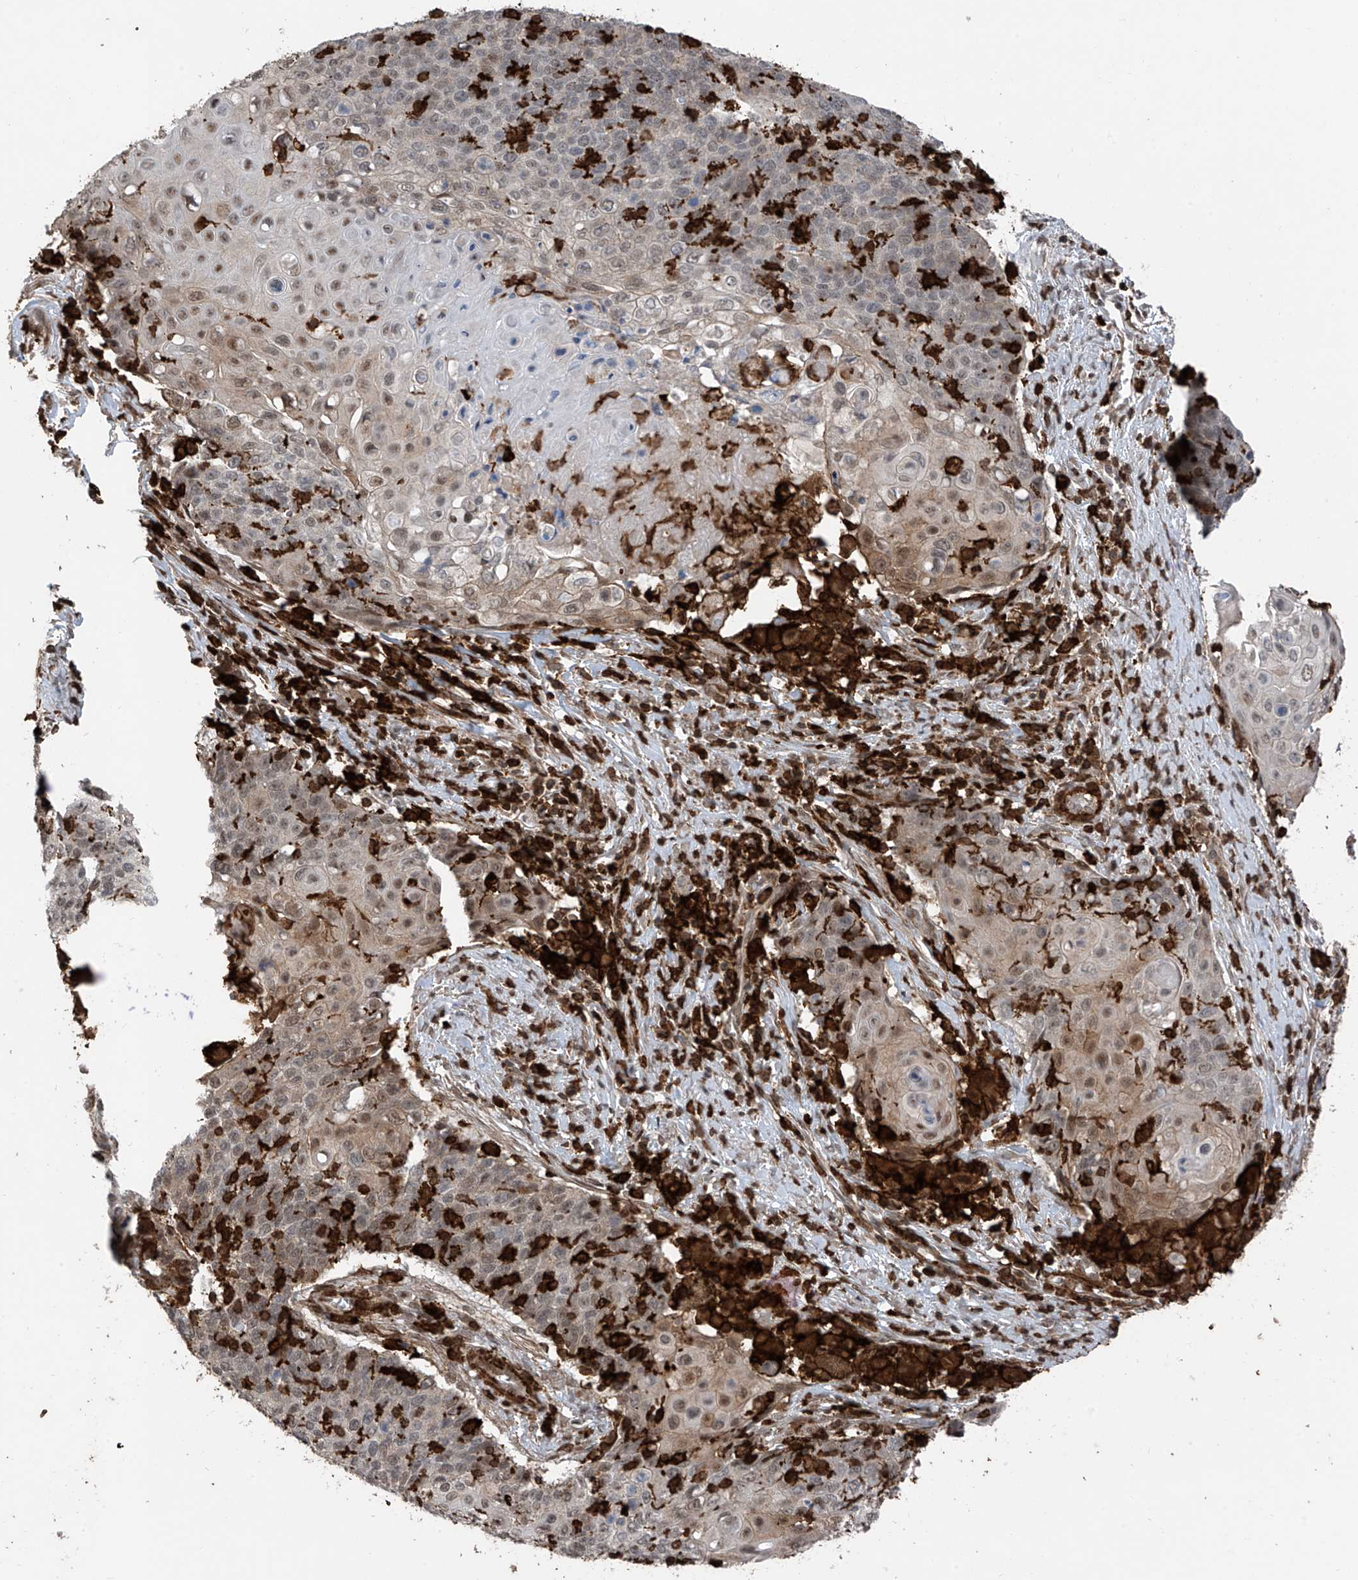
{"staining": {"intensity": "weak", "quantity": "<25%", "location": "nuclear"}, "tissue": "cervical cancer", "cell_type": "Tumor cells", "image_type": "cancer", "snomed": [{"axis": "morphology", "description": "Squamous cell carcinoma, NOS"}, {"axis": "topography", "description": "Cervix"}], "caption": "Image shows no protein positivity in tumor cells of cervical squamous cell carcinoma tissue.", "gene": "MICAL1", "patient": {"sex": "female", "age": 39}}